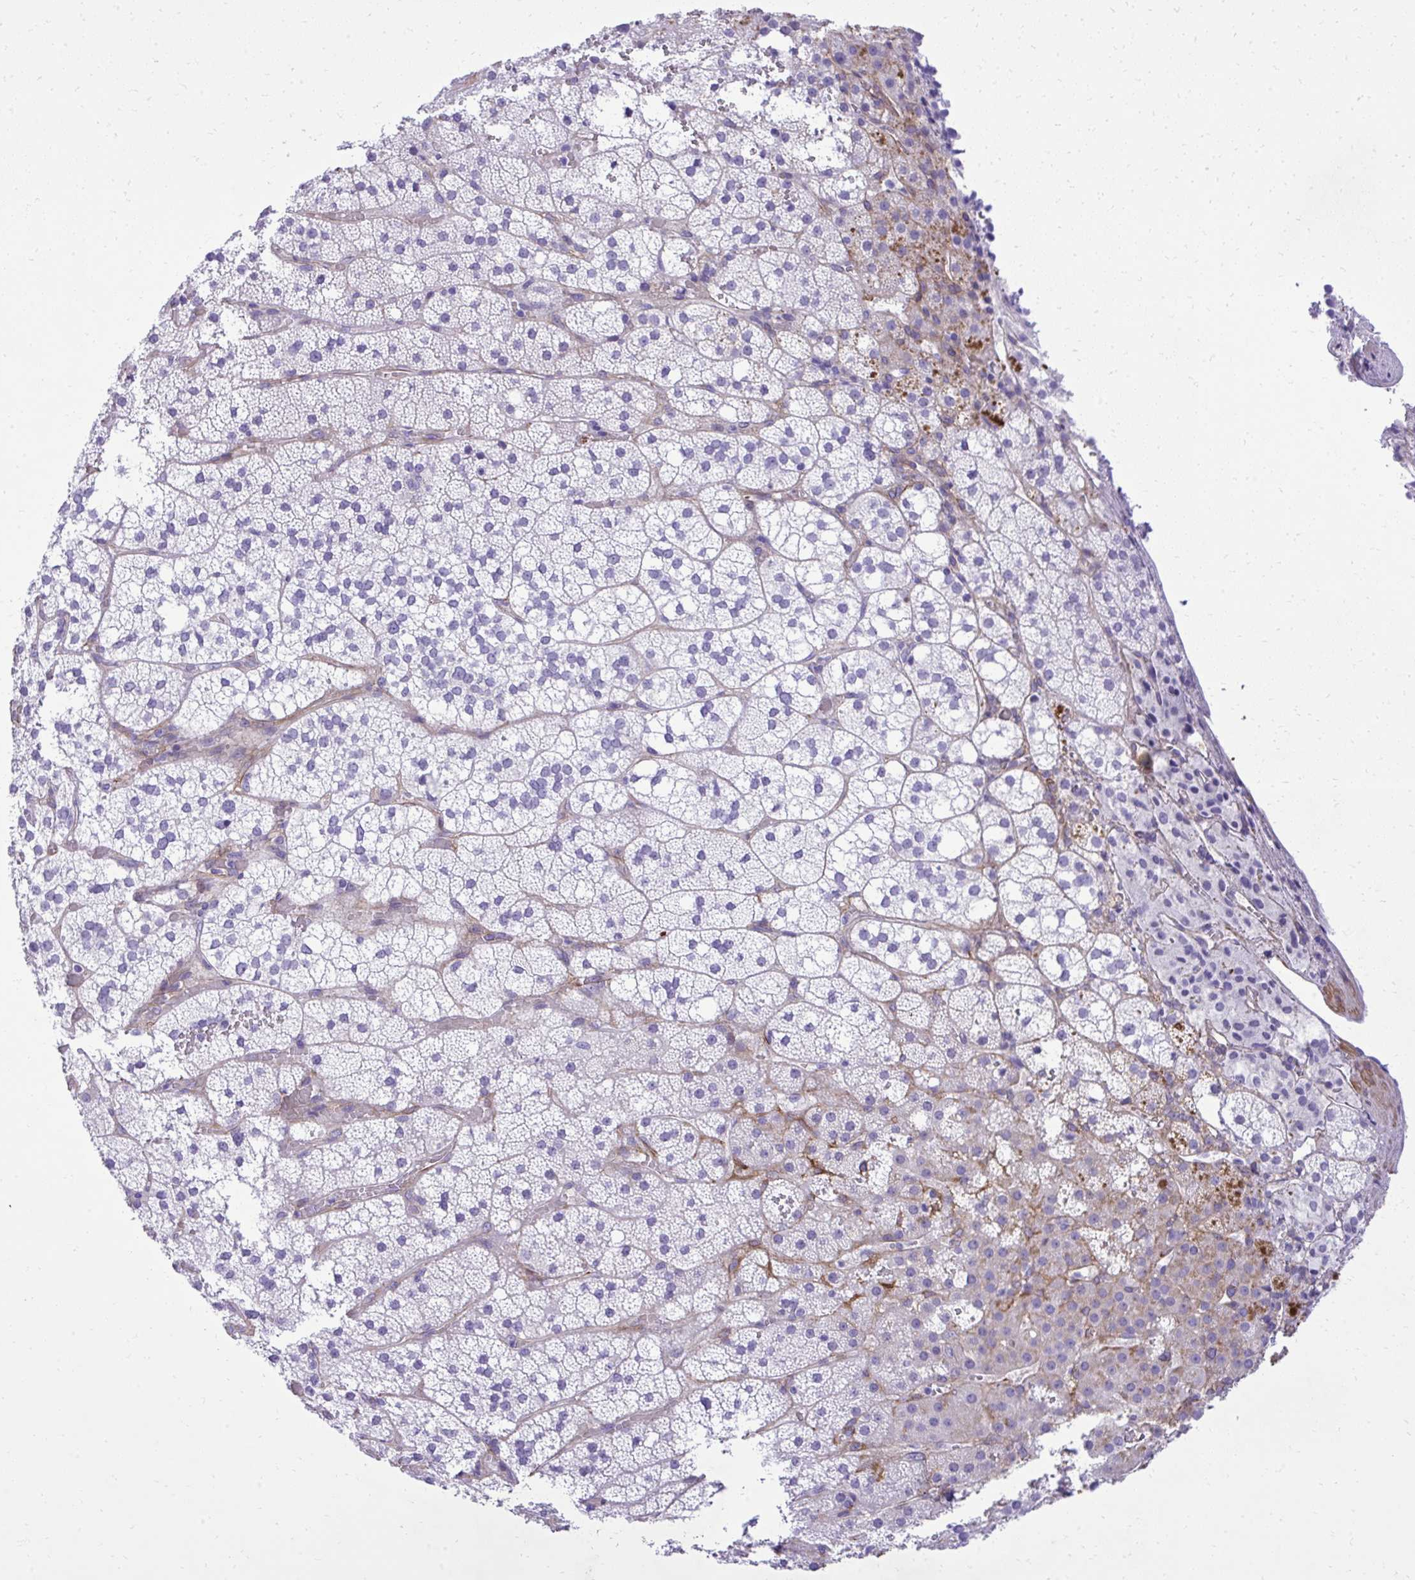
{"staining": {"intensity": "strong", "quantity": "<25%", "location": "cytoplasmic/membranous"}, "tissue": "adrenal gland", "cell_type": "Glandular cells", "image_type": "normal", "snomed": [{"axis": "morphology", "description": "Normal tissue, NOS"}, {"axis": "topography", "description": "Adrenal gland"}], "caption": "Immunohistochemistry micrograph of normal adrenal gland stained for a protein (brown), which exhibits medium levels of strong cytoplasmic/membranous expression in approximately <25% of glandular cells.", "gene": "PITPNM3", "patient": {"sex": "male", "age": 53}}